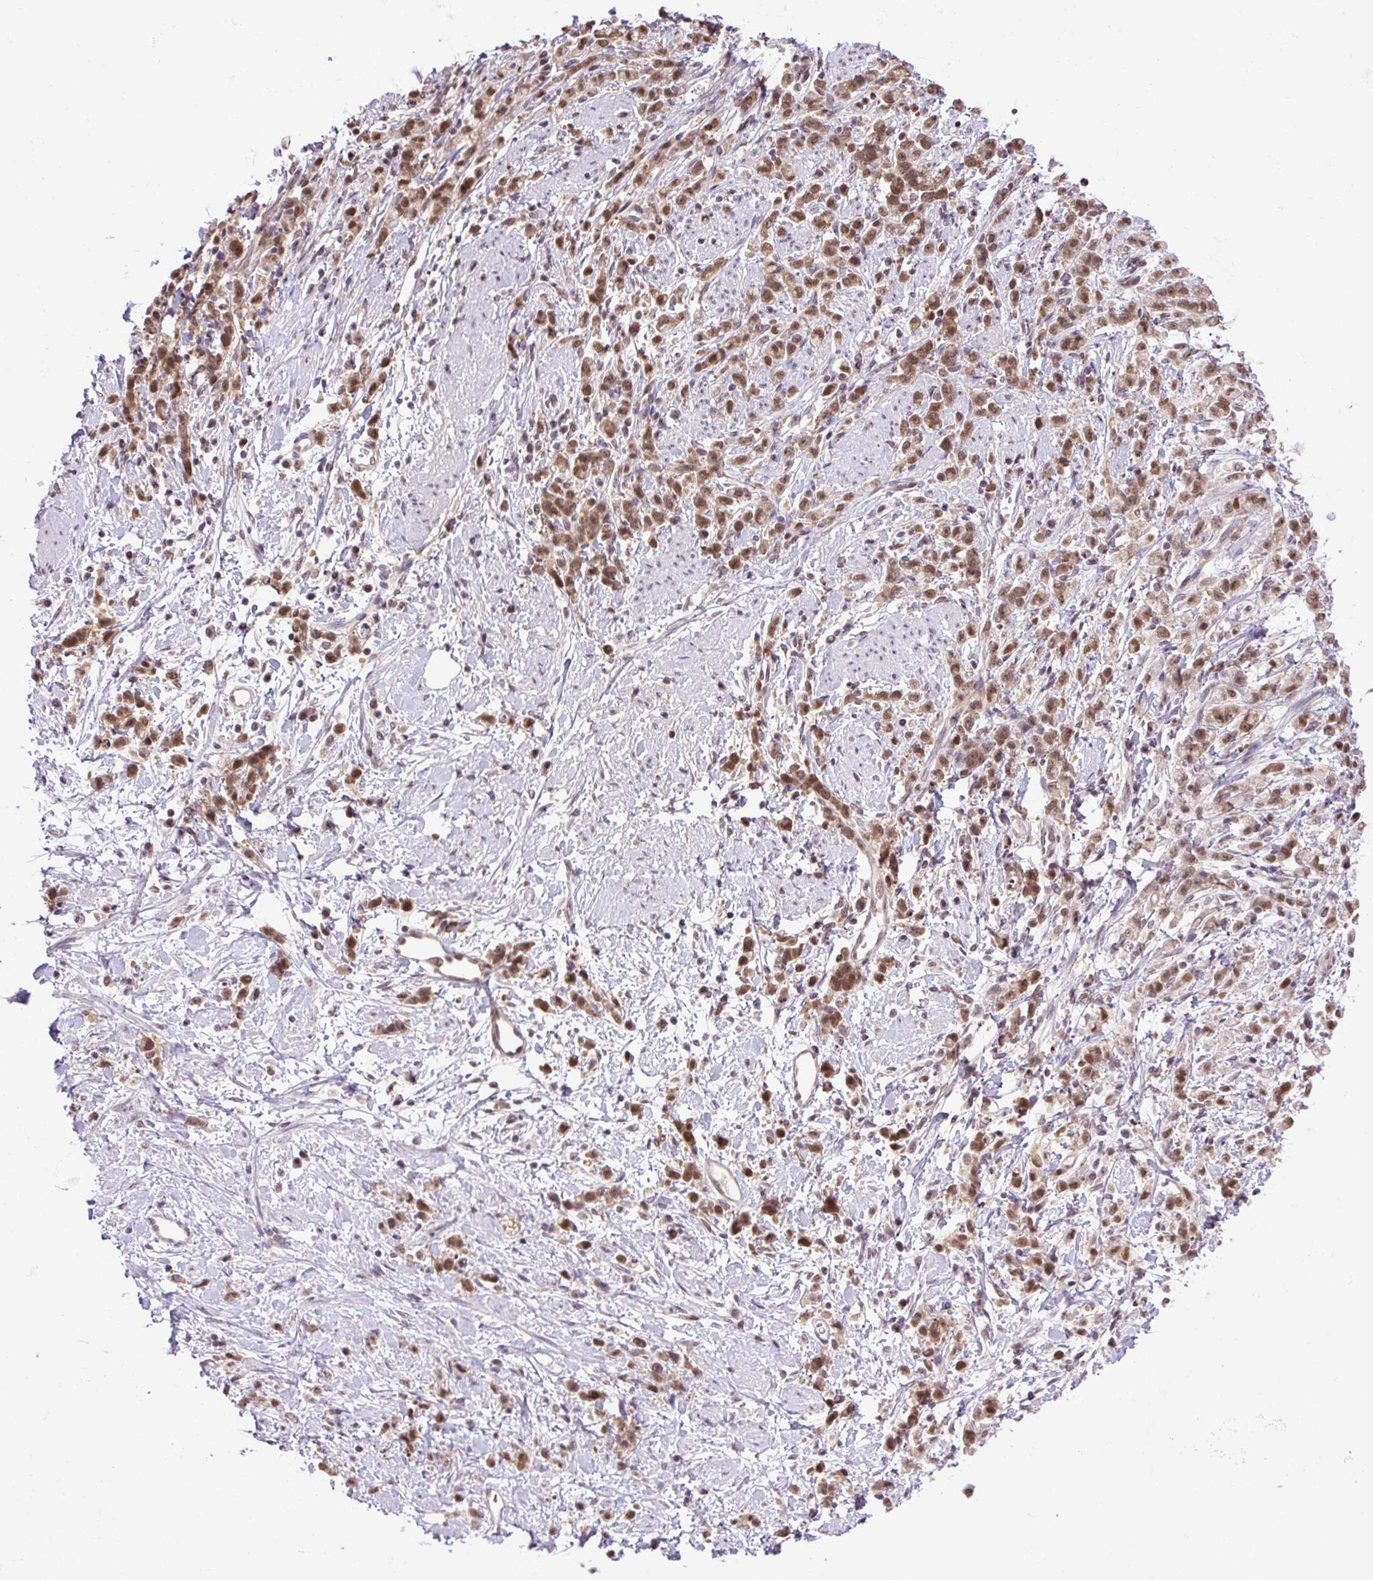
{"staining": {"intensity": "moderate", "quantity": ">75%", "location": "nuclear"}, "tissue": "stomach cancer", "cell_type": "Tumor cells", "image_type": "cancer", "snomed": [{"axis": "morphology", "description": "Adenocarcinoma, NOS"}, {"axis": "topography", "description": "Stomach"}], "caption": "Human stomach adenocarcinoma stained with a brown dye reveals moderate nuclear positive positivity in about >75% of tumor cells.", "gene": "SGTA", "patient": {"sex": "female", "age": 60}}